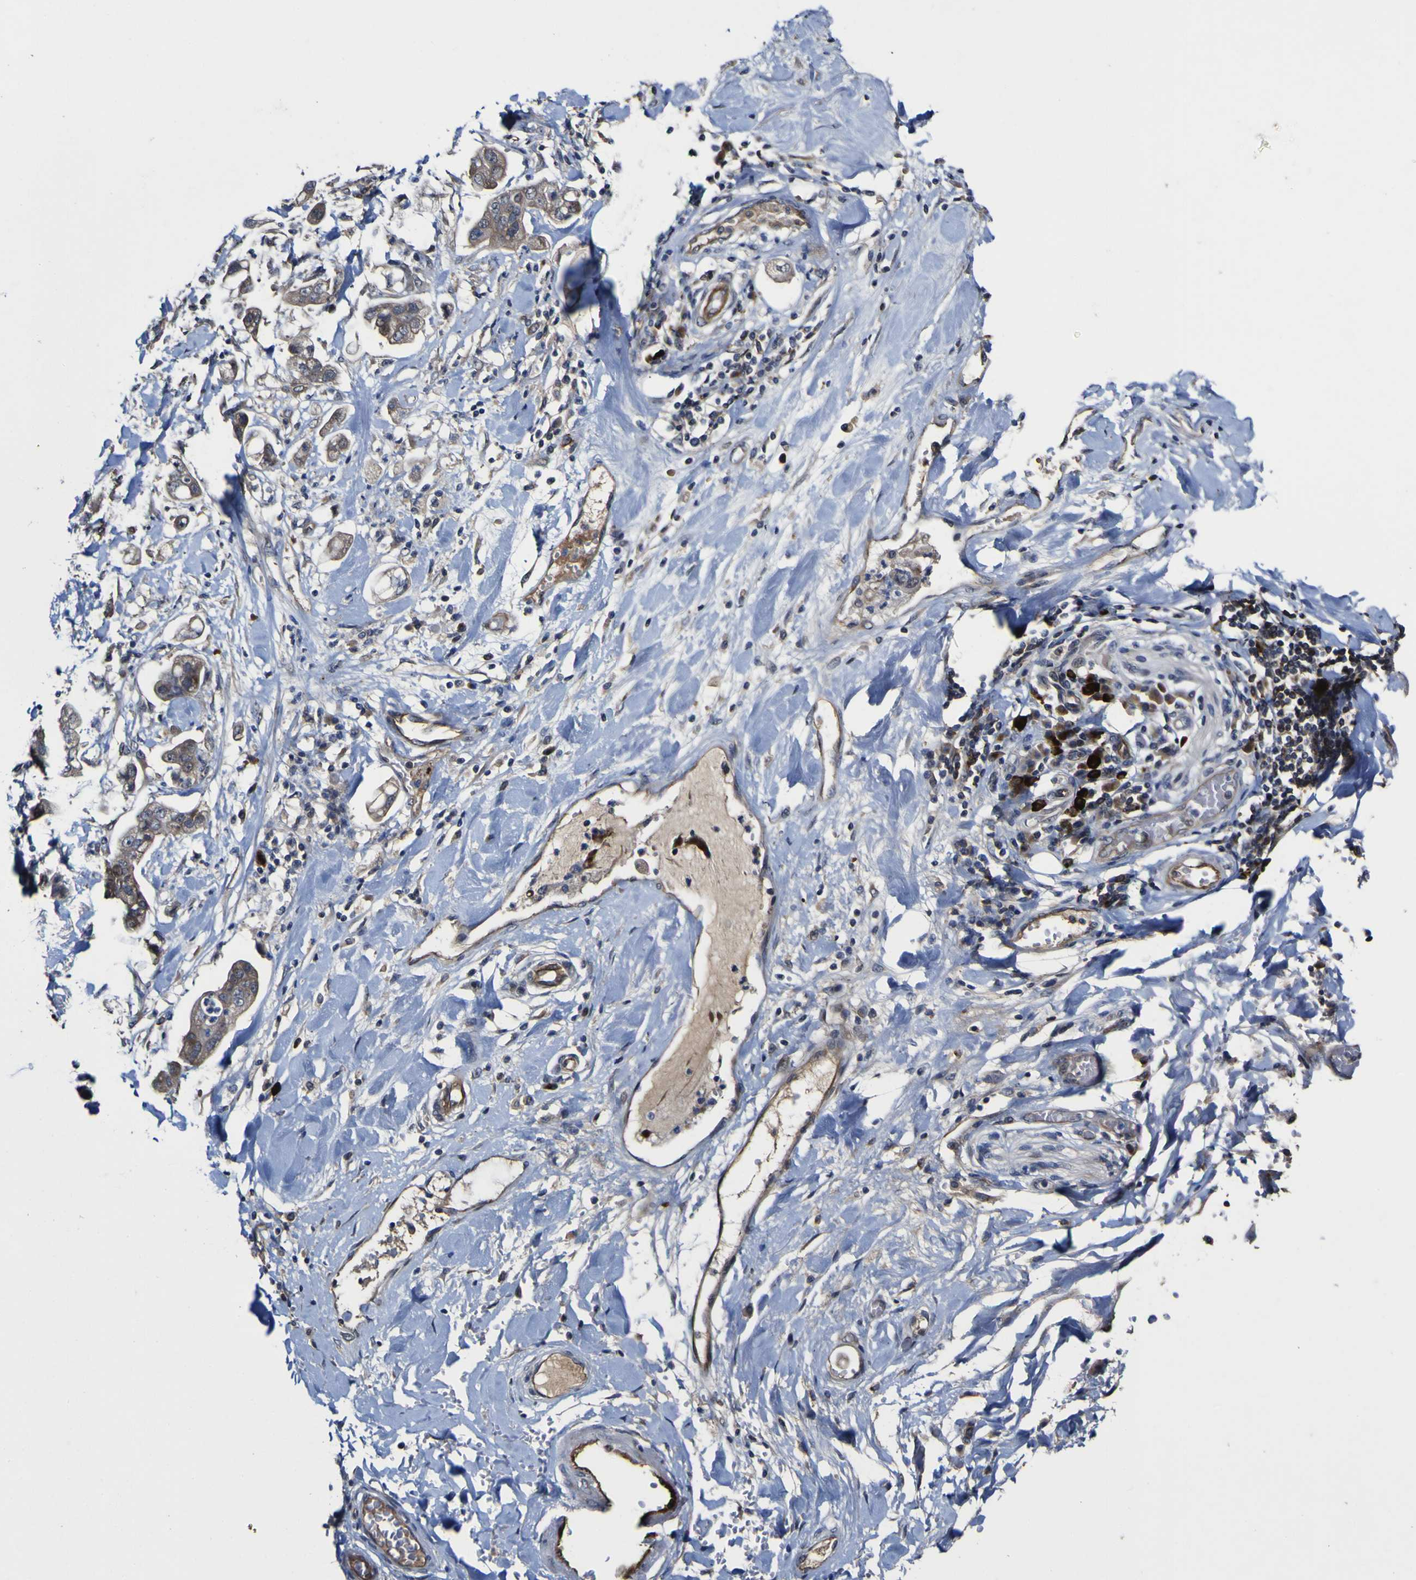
{"staining": {"intensity": "weak", "quantity": ">75%", "location": "cytoplasmic/membranous"}, "tissue": "stomach cancer", "cell_type": "Tumor cells", "image_type": "cancer", "snomed": [{"axis": "morphology", "description": "Adenocarcinoma, NOS"}, {"axis": "topography", "description": "Stomach"}], "caption": "Stomach cancer stained with a protein marker exhibits weak staining in tumor cells.", "gene": "CCL2", "patient": {"sex": "male", "age": 62}}